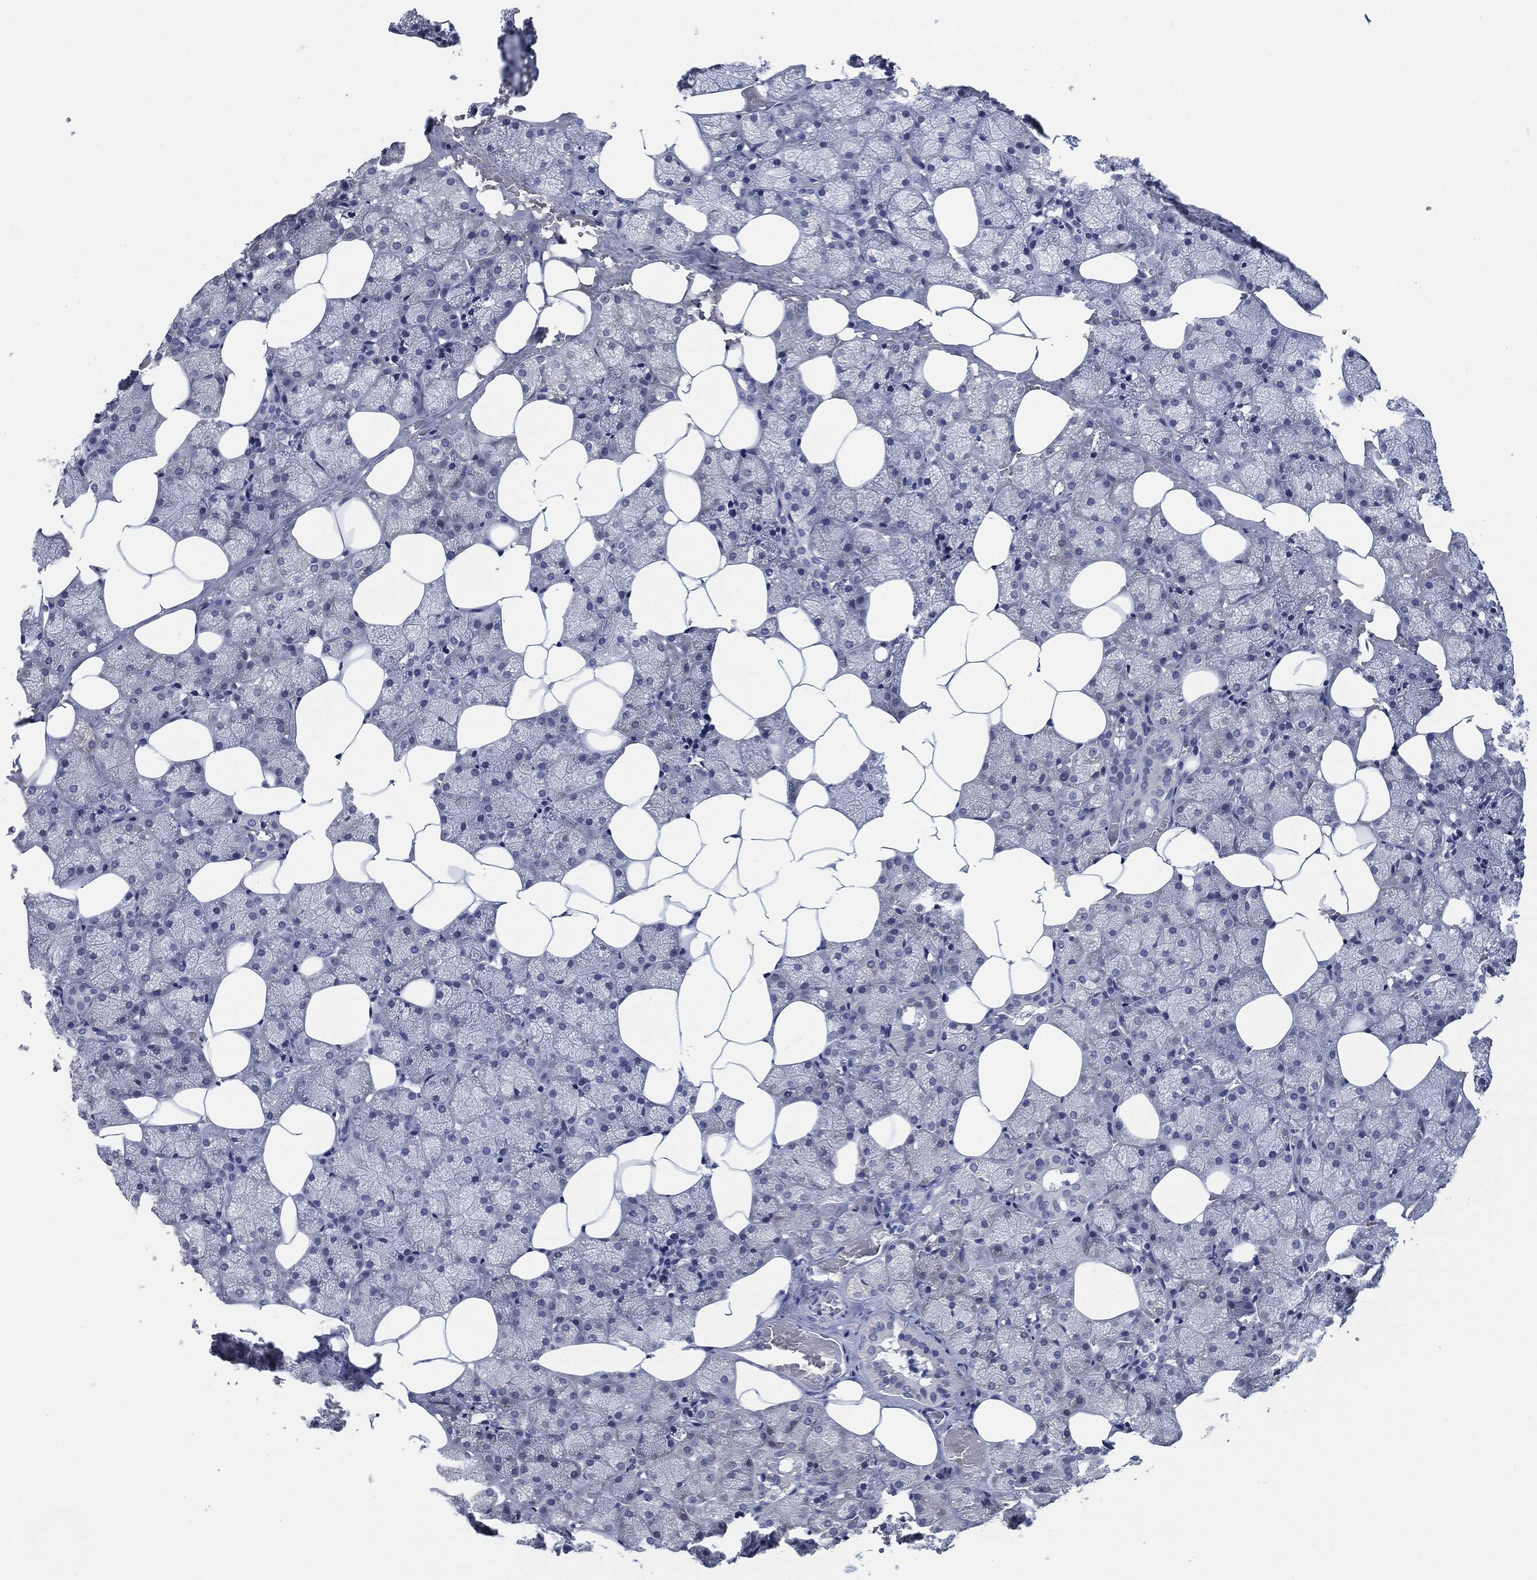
{"staining": {"intensity": "negative", "quantity": "none", "location": "none"}, "tissue": "salivary gland", "cell_type": "Glandular cells", "image_type": "normal", "snomed": [{"axis": "morphology", "description": "Normal tissue, NOS"}, {"axis": "topography", "description": "Salivary gland"}], "caption": "This image is of unremarkable salivary gland stained with IHC to label a protein in brown with the nuclei are counter-stained blue. There is no expression in glandular cells. (DAB immunohistochemistry with hematoxylin counter stain).", "gene": "IL2RG", "patient": {"sex": "male", "age": 38}}